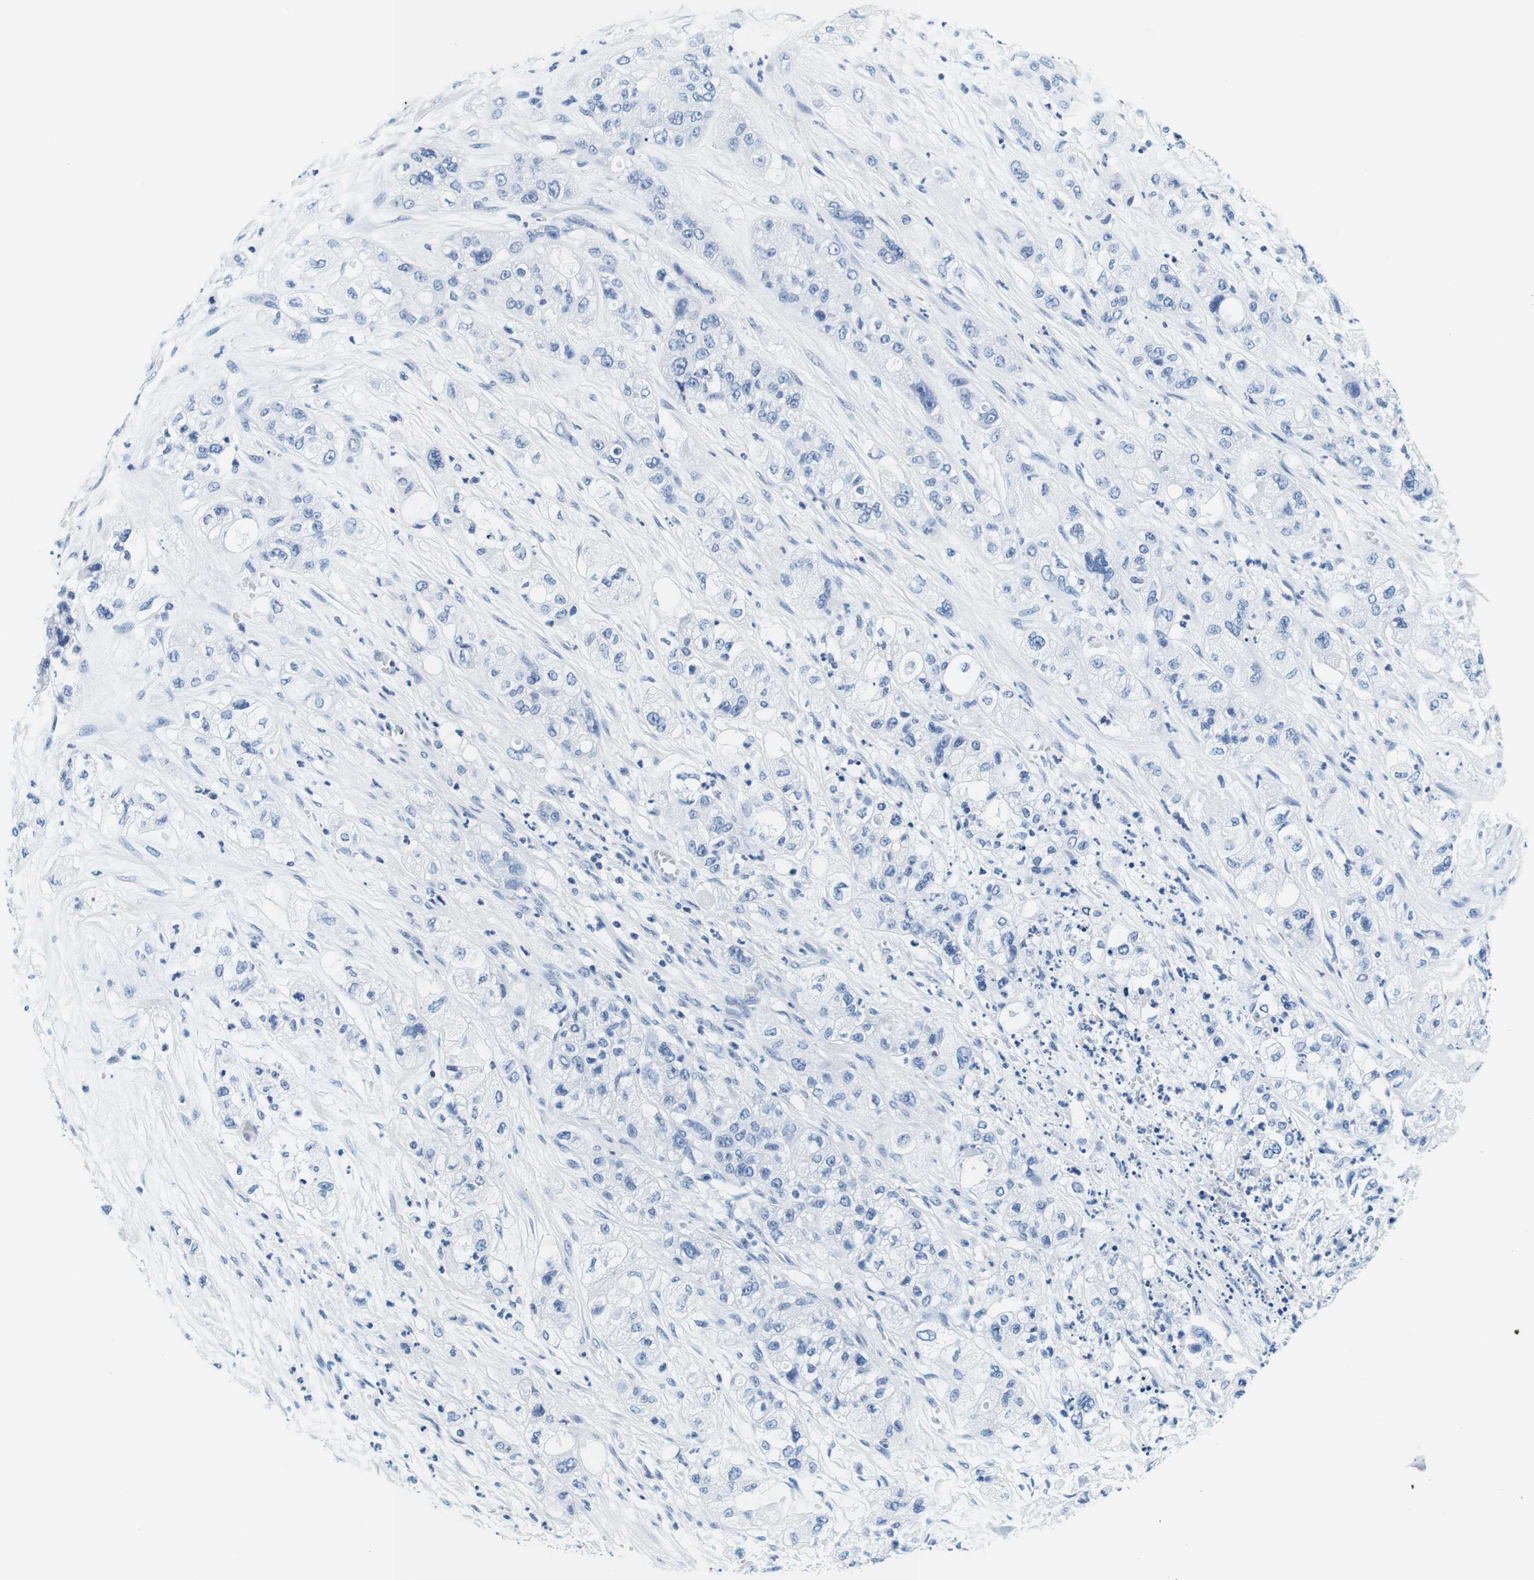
{"staining": {"intensity": "negative", "quantity": "none", "location": "none"}, "tissue": "pancreatic cancer", "cell_type": "Tumor cells", "image_type": "cancer", "snomed": [{"axis": "morphology", "description": "Adenocarcinoma, NOS"}, {"axis": "topography", "description": "Pancreas"}], "caption": "Pancreatic cancer was stained to show a protein in brown. There is no significant expression in tumor cells.", "gene": "ELANE", "patient": {"sex": "female", "age": 78}}